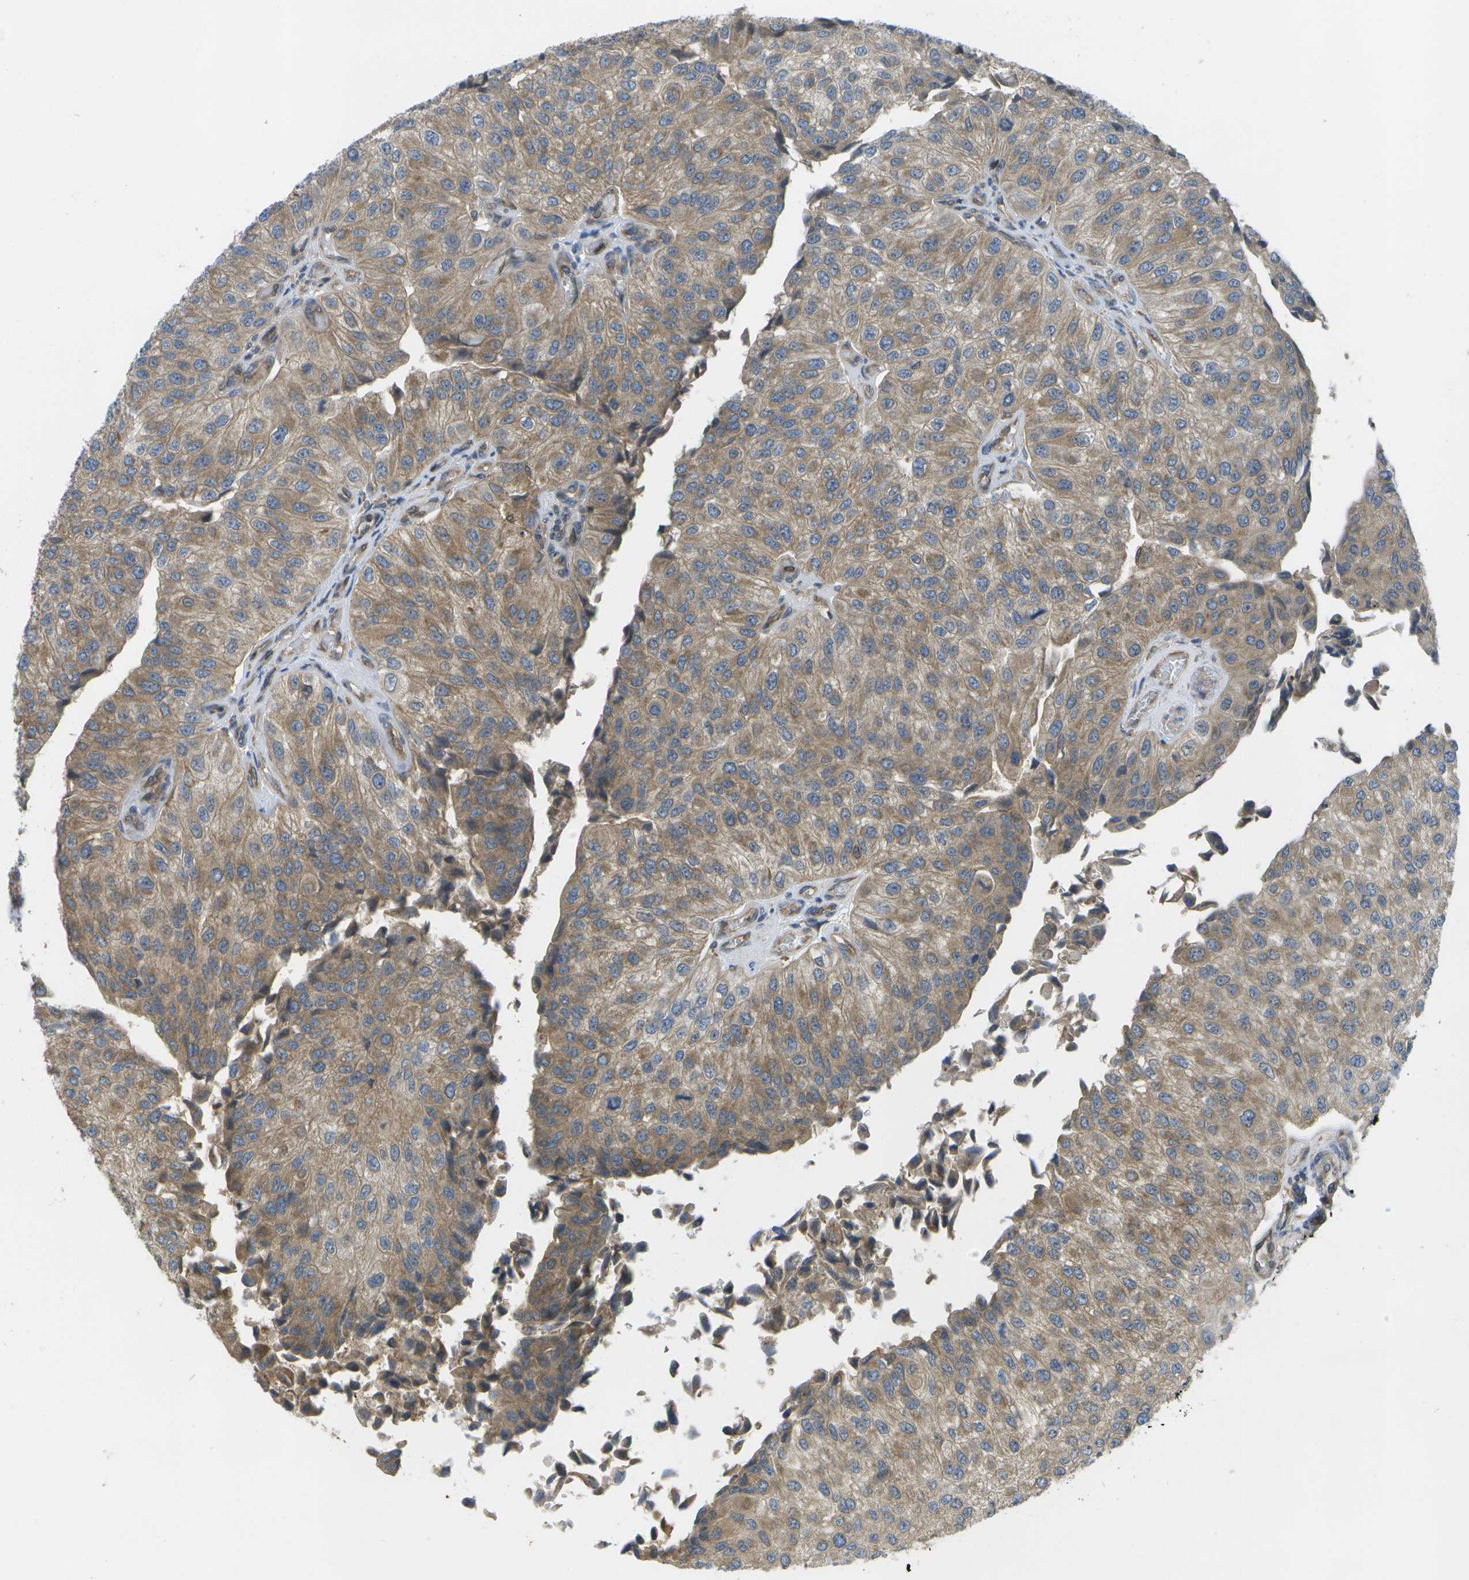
{"staining": {"intensity": "moderate", "quantity": ">75%", "location": "cytoplasmic/membranous"}, "tissue": "urothelial cancer", "cell_type": "Tumor cells", "image_type": "cancer", "snomed": [{"axis": "morphology", "description": "Urothelial carcinoma, High grade"}, {"axis": "topography", "description": "Kidney"}, {"axis": "topography", "description": "Urinary bladder"}], "caption": "This micrograph exhibits urothelial cancer stained with IHC to label a protein in brown. The cytoplasmic/membranous of tumor cells show moderate positivity for the protein. Nuclei are counter-stained blue.", "gene": "DPM3", "patient": {"sex": "male", "age": 77}}